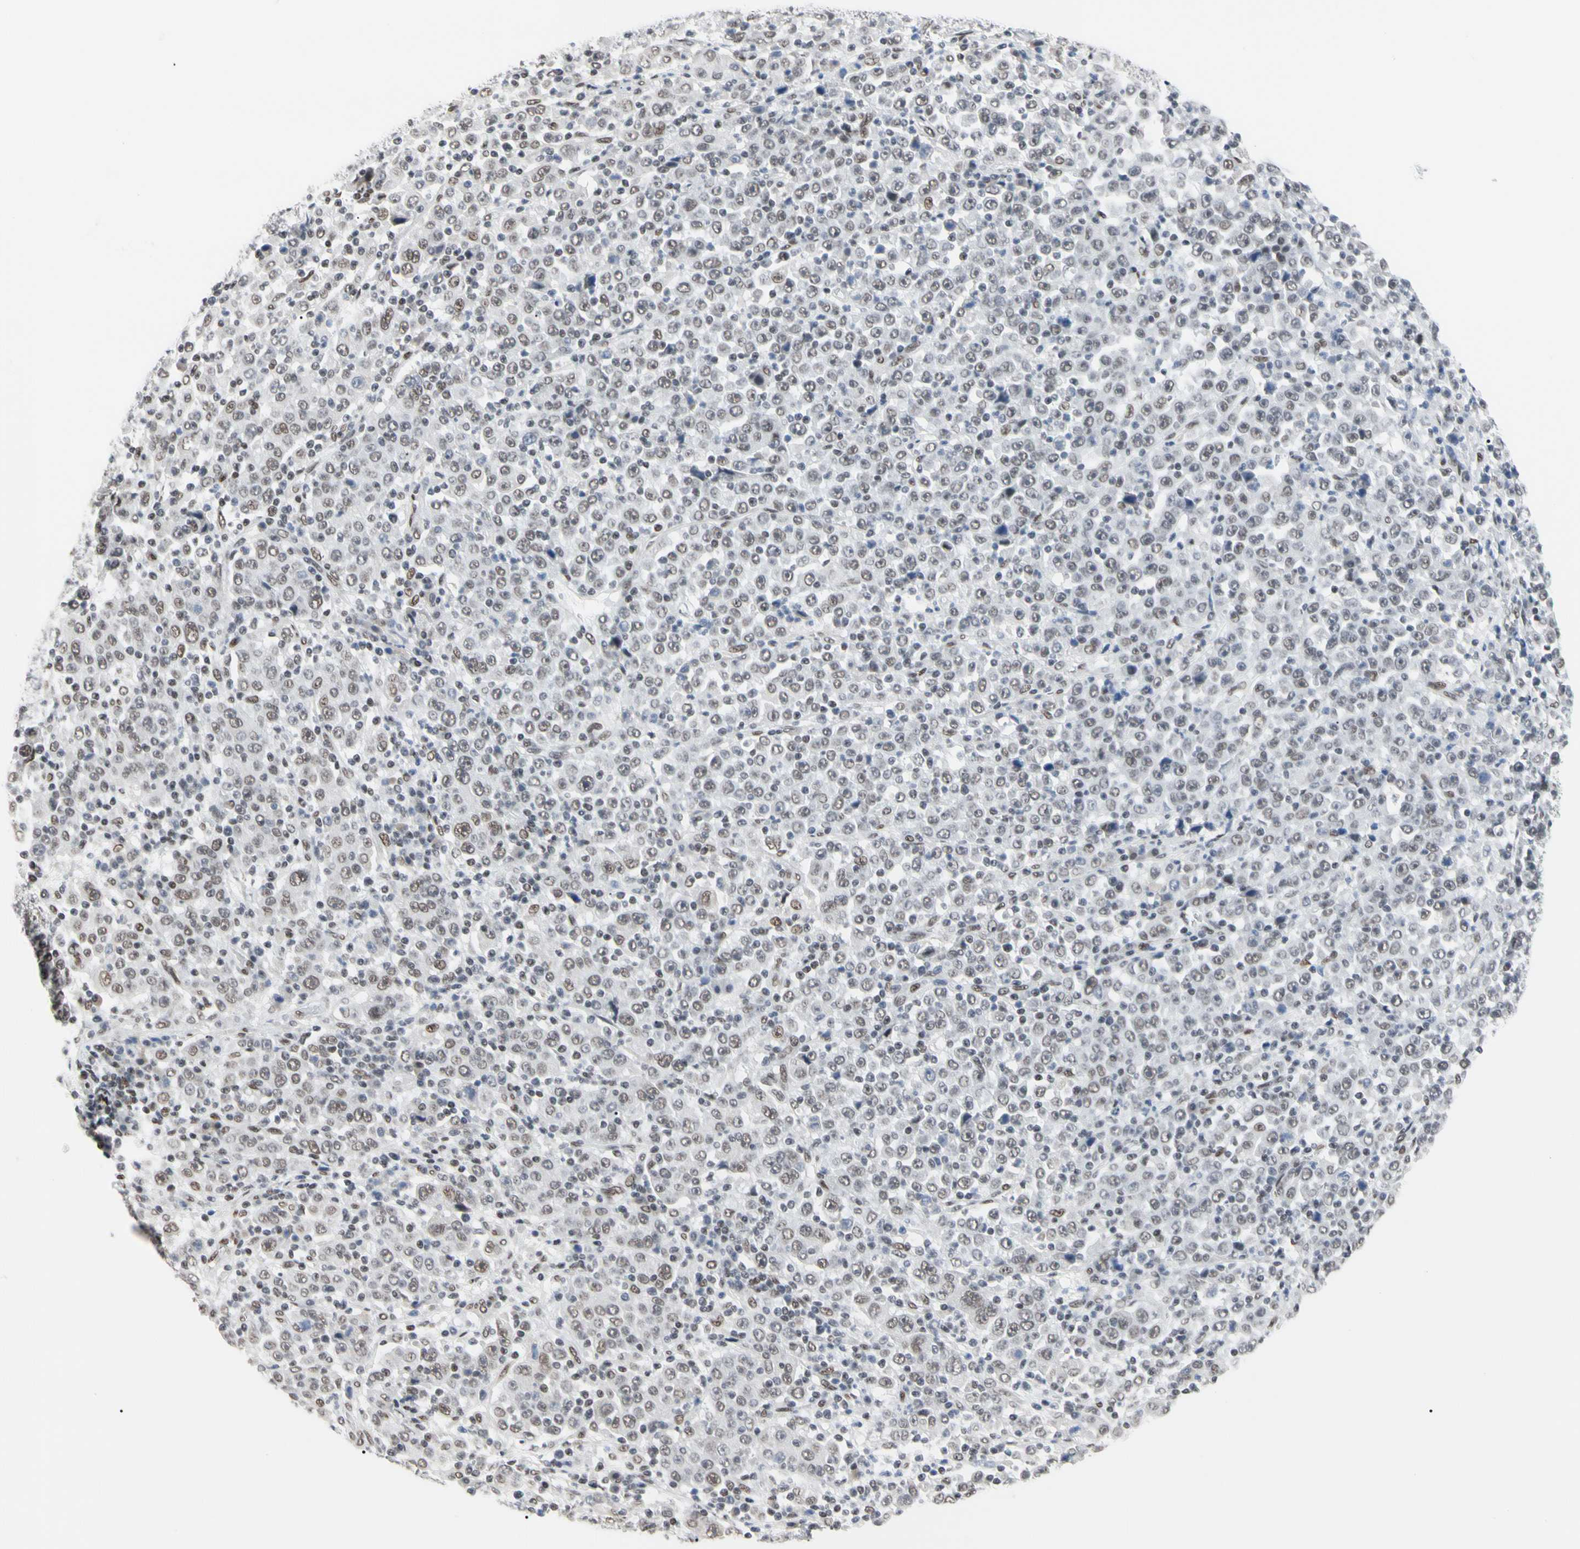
{"staining": {"intensity": "weak", "quantity": ">75%", "location": "nuclear"}, "tissue": "stomach cancer", "cell_type": "Tumor cells", "image_type": "cancer", "snomed": [{"axis": "morphology", "description": "Normal tissue, NOS"}, {"axis": "morphology", "description": "Adenocarcinoma, NOS"}, {"axis": "topography", "description": "Stomach, upper"}, {"axis": "topography", "description": "Stomach"}], "caption": "Protein staining demonstrates weak nuclear expression in approximately >75% of tumor cells in stomach cancer. (DAB (3,3'-diaminobenzidine) IHC with brightfield microscopy, high magnification).", "gene": "FAM98B", "patient": {"sex": "male", "age": 59}}